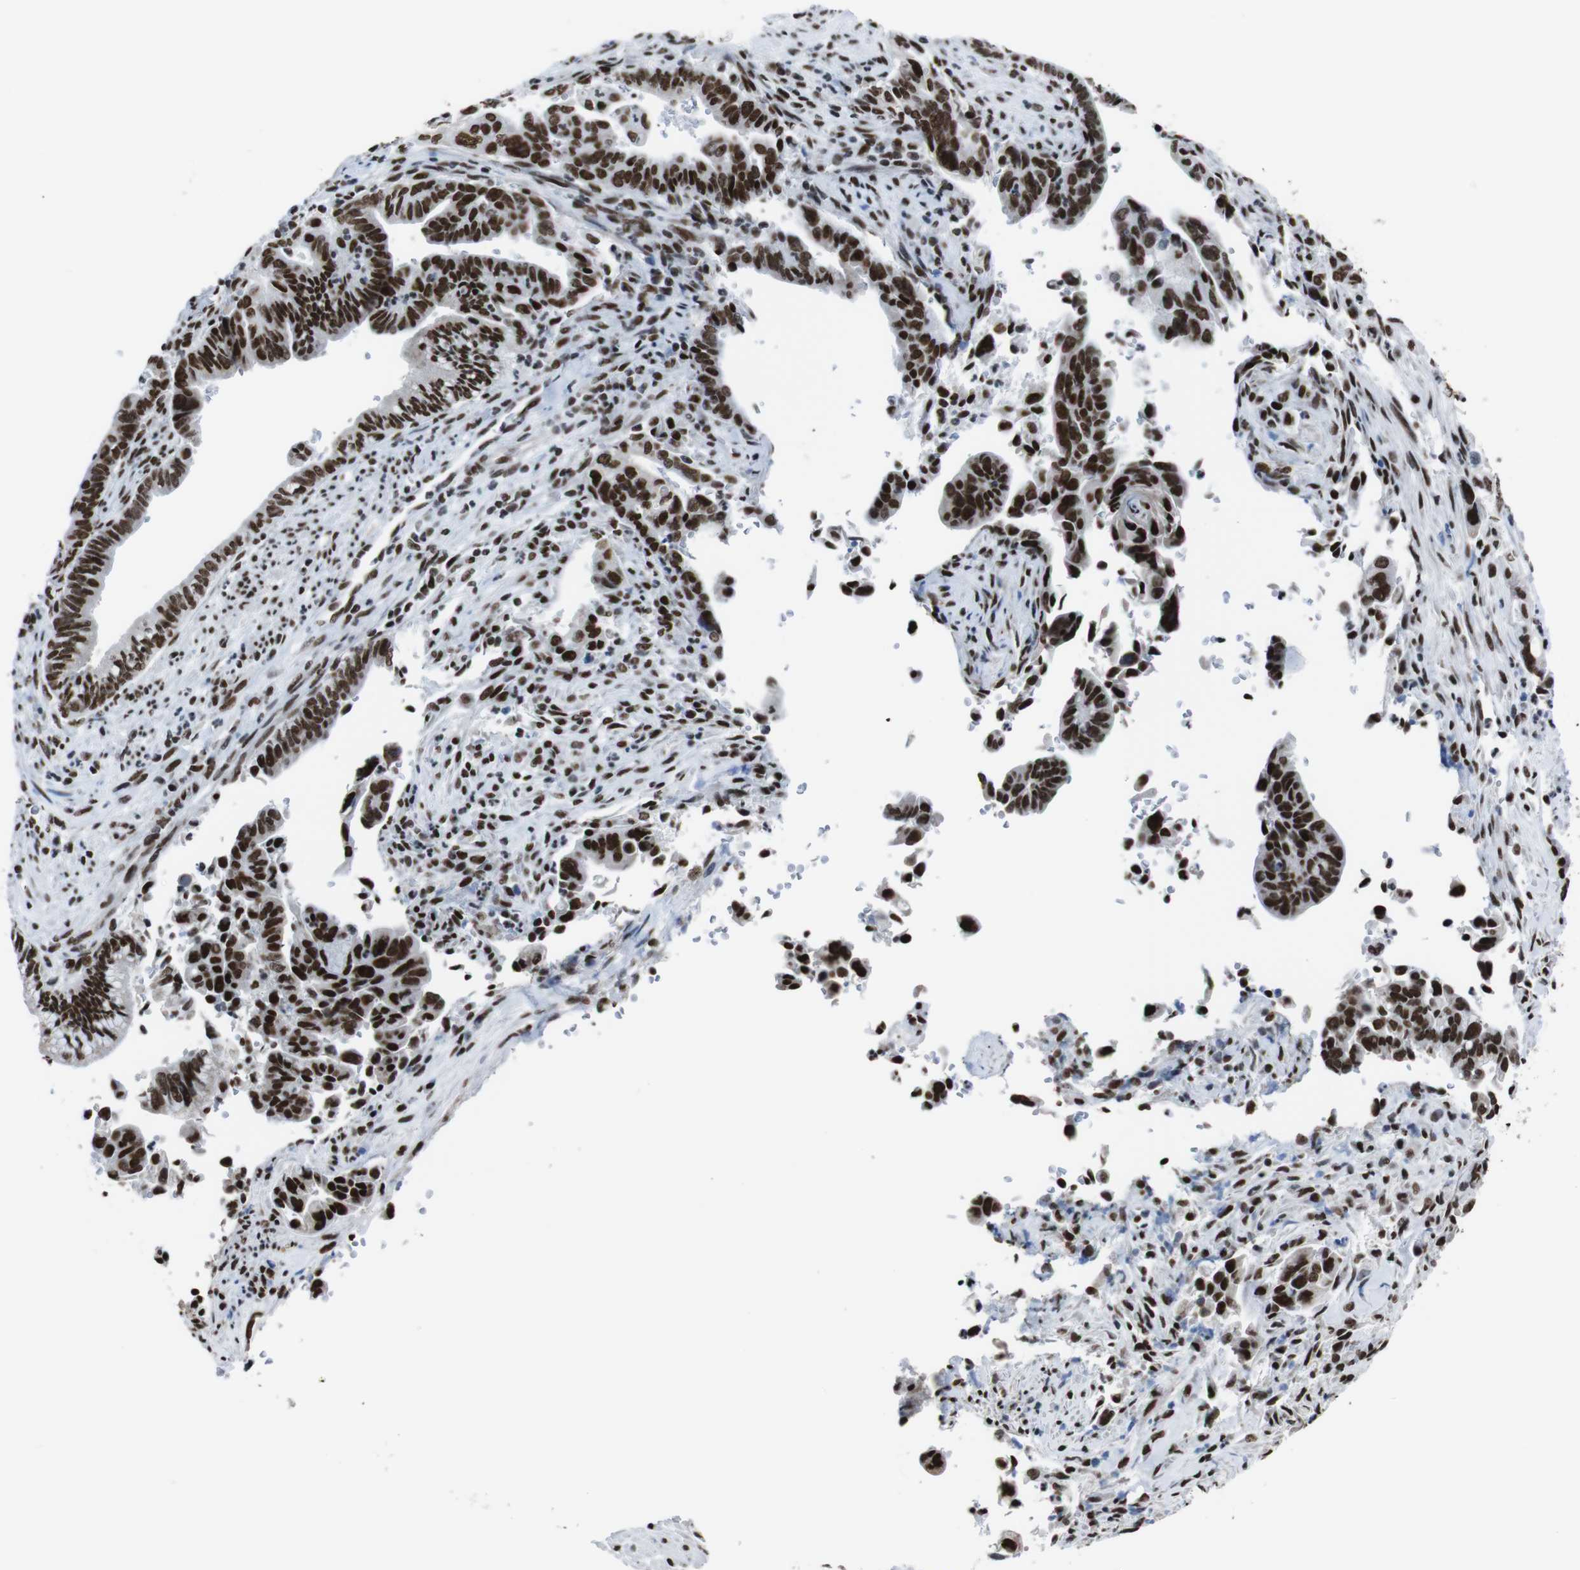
{"staining": {"intensity": "strong", "quantity": ">75%", "location": "nuclear"}, "tissue": "pancreatic cancer", "cell_type": "Tumor cells", "image_type": "cancer", "snomed": [{"axis": "morphology", "description": "Adenocarcinoma, NOS"}, {"axis": "topography", "description": "Pancreas"}], "caption": "Human adenocarcinoma (pancreatic) stained with a brown dye exhibits strong nuclear positive expression in approximately >75% of tumor cells.", "gene": "ROMO1", "patient": {"sex": "male", "age": 70}}